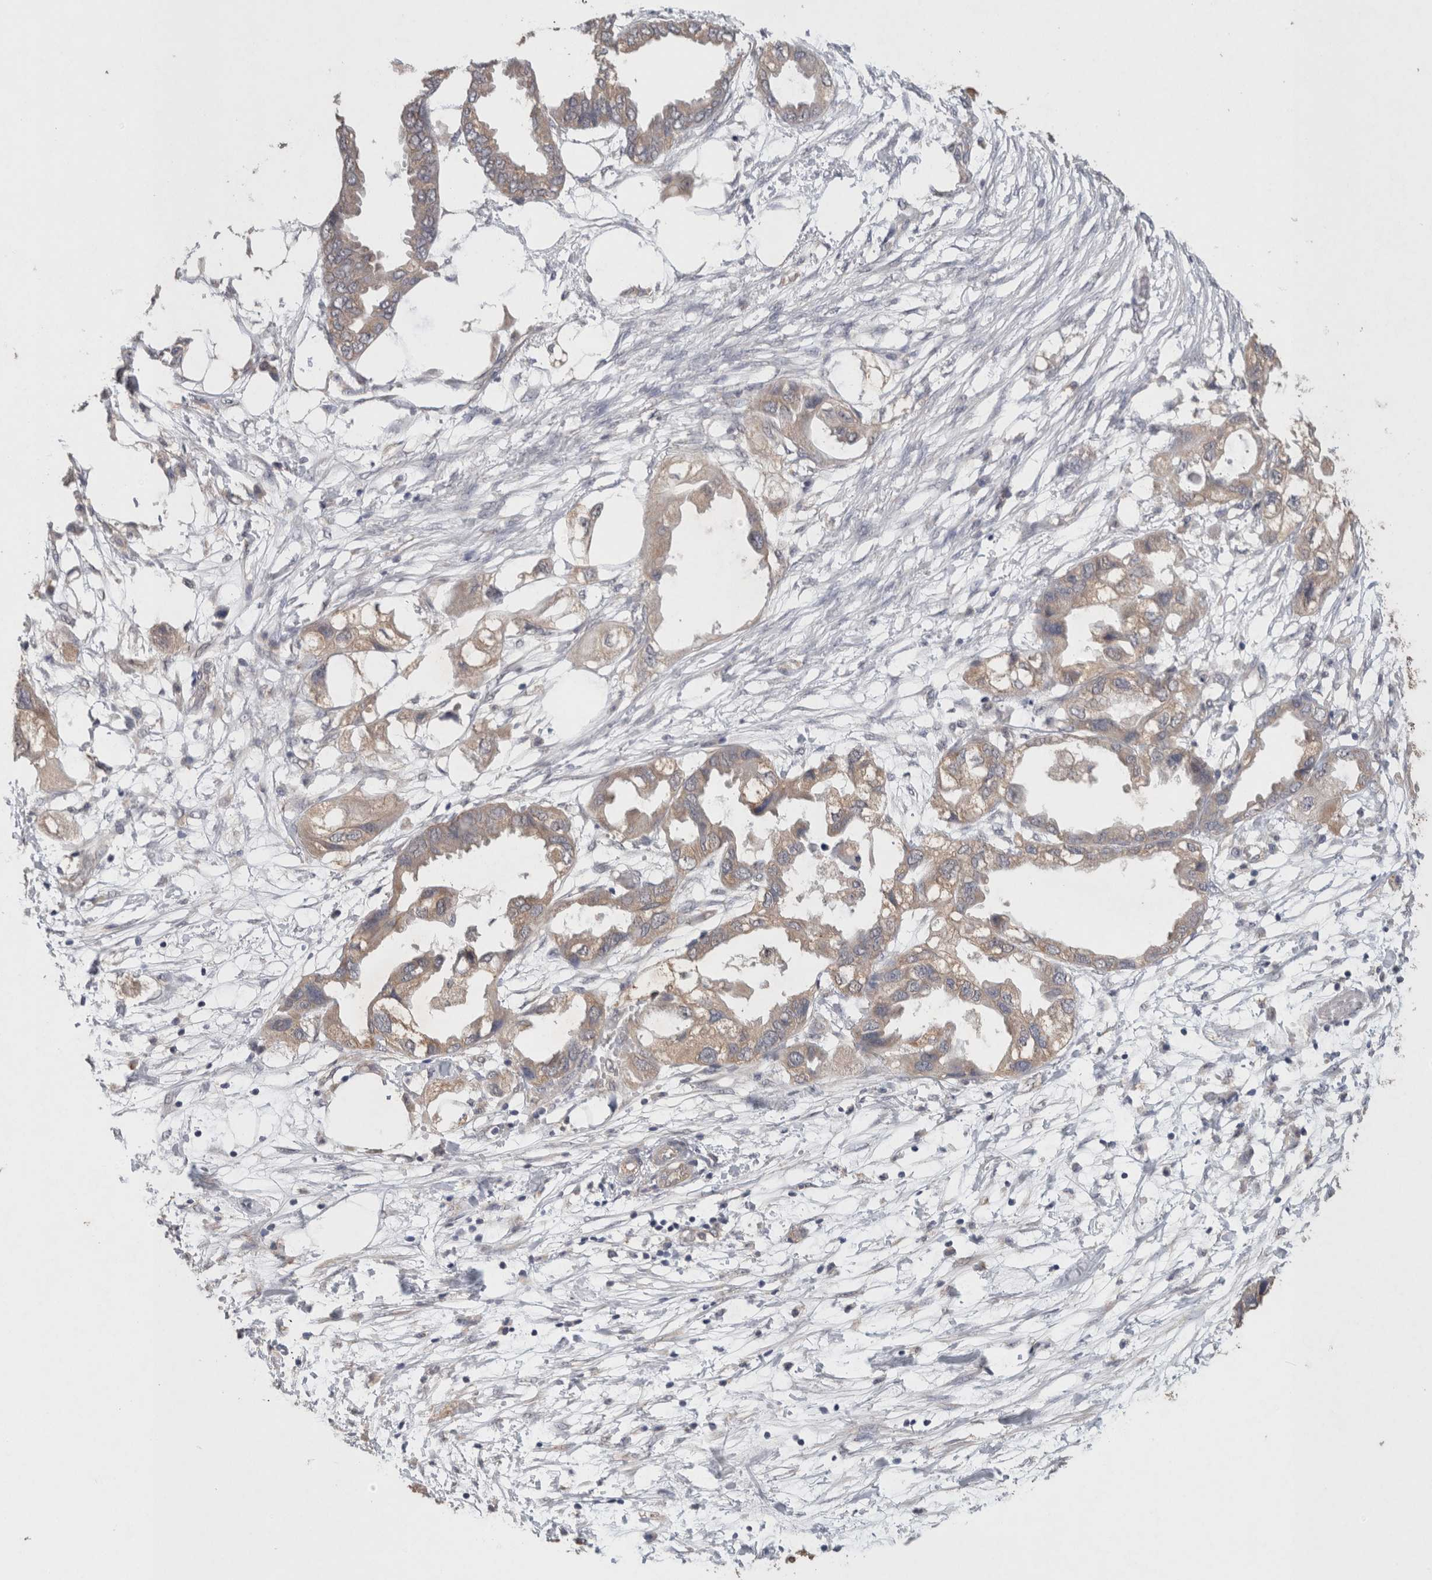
{"staining": {"intensity": "moderate", "quantity": ">75%", "location": "cytoplasmic/membranous"}, "tissue": "endometrial cancer", "cell_type": "Tumor cells", "image_type": "cancer", "snomed": [{"axis": "morphology", "description": "Adenocarcinoma, NOS"}, {"axis": "morphology", "description": "Adenocarcinoma, metastatic, NOS"}, {"axis": "topography", "description": "Adipose tissue"}, {"axis": "topography", "description": "Endometrium"}], "caption": "The image displays staining of endometrial cancer, revealing moderate cytoplasmic/membranous protein expression (brown color) within tumor cells. (brown staining indicates protein expression, while blue staining denotes nuclei).", "gene": "RAB14", "patient": {"sex": "female", "age": 67}}